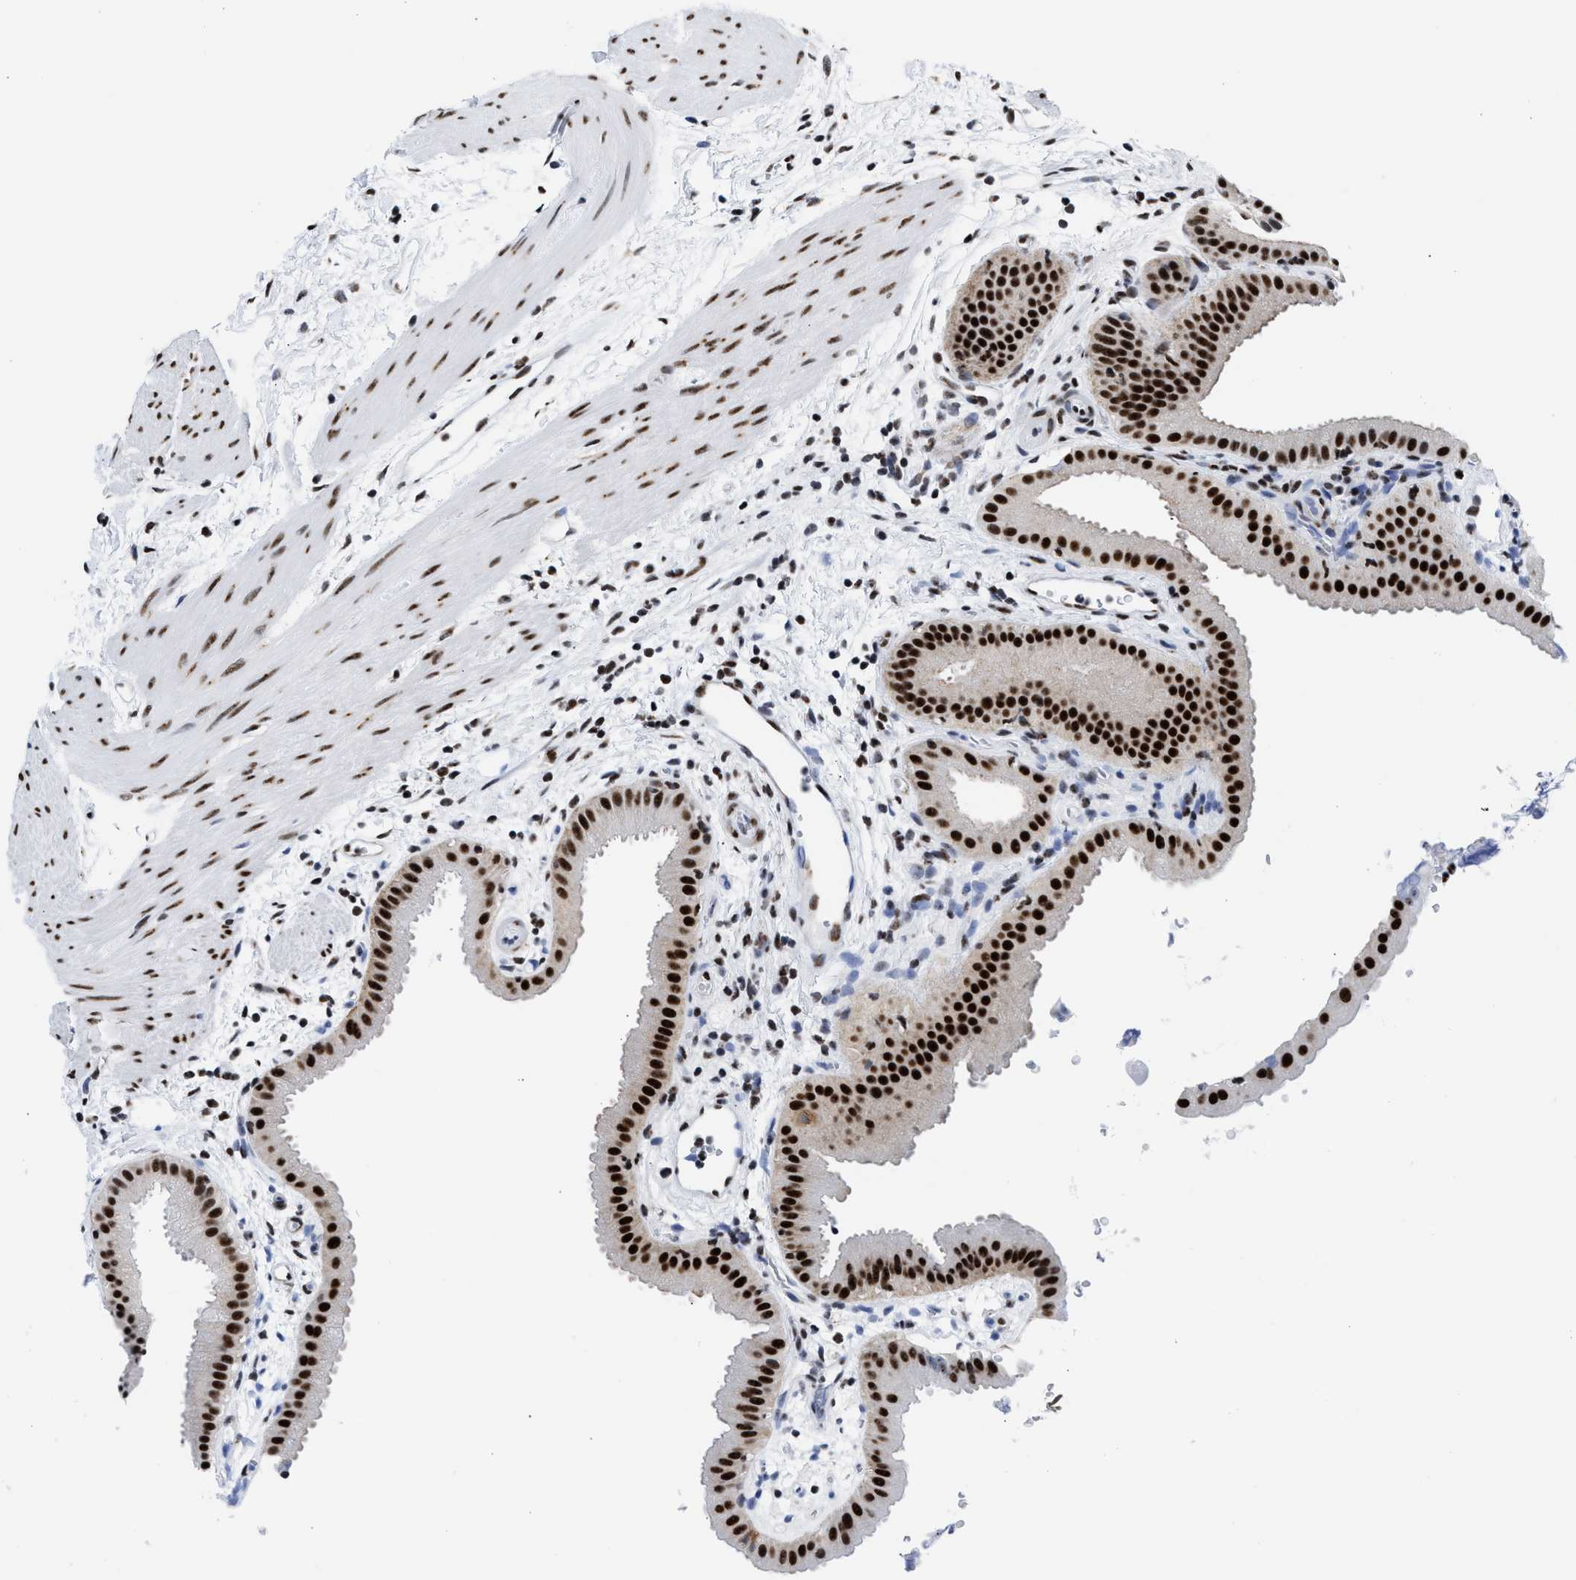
{"staining": {"intensity": "strong", "quantity": ">75%", "location": "nuclear"}, "tissue": "gallbladder", "cell_type": "Glandular cells", "image_type": "normal", "snomed": [{"axis": "morphology", "description": "Normal tissue, NOS"}, {"axis": "topography", "description": "Gallbladder"}], "caption": "Gallbladder stained with DAB (3,3'-diaminobenzidine) immunohistochemistry (IHC) exhibits high levels of strong nuclear positivity in about >75% of glandular cells. (Brightfield microscopy of DAB IHC at high magnification).", "gene": "RBM8A", "patient": {"sex": "female", "age": 64}}